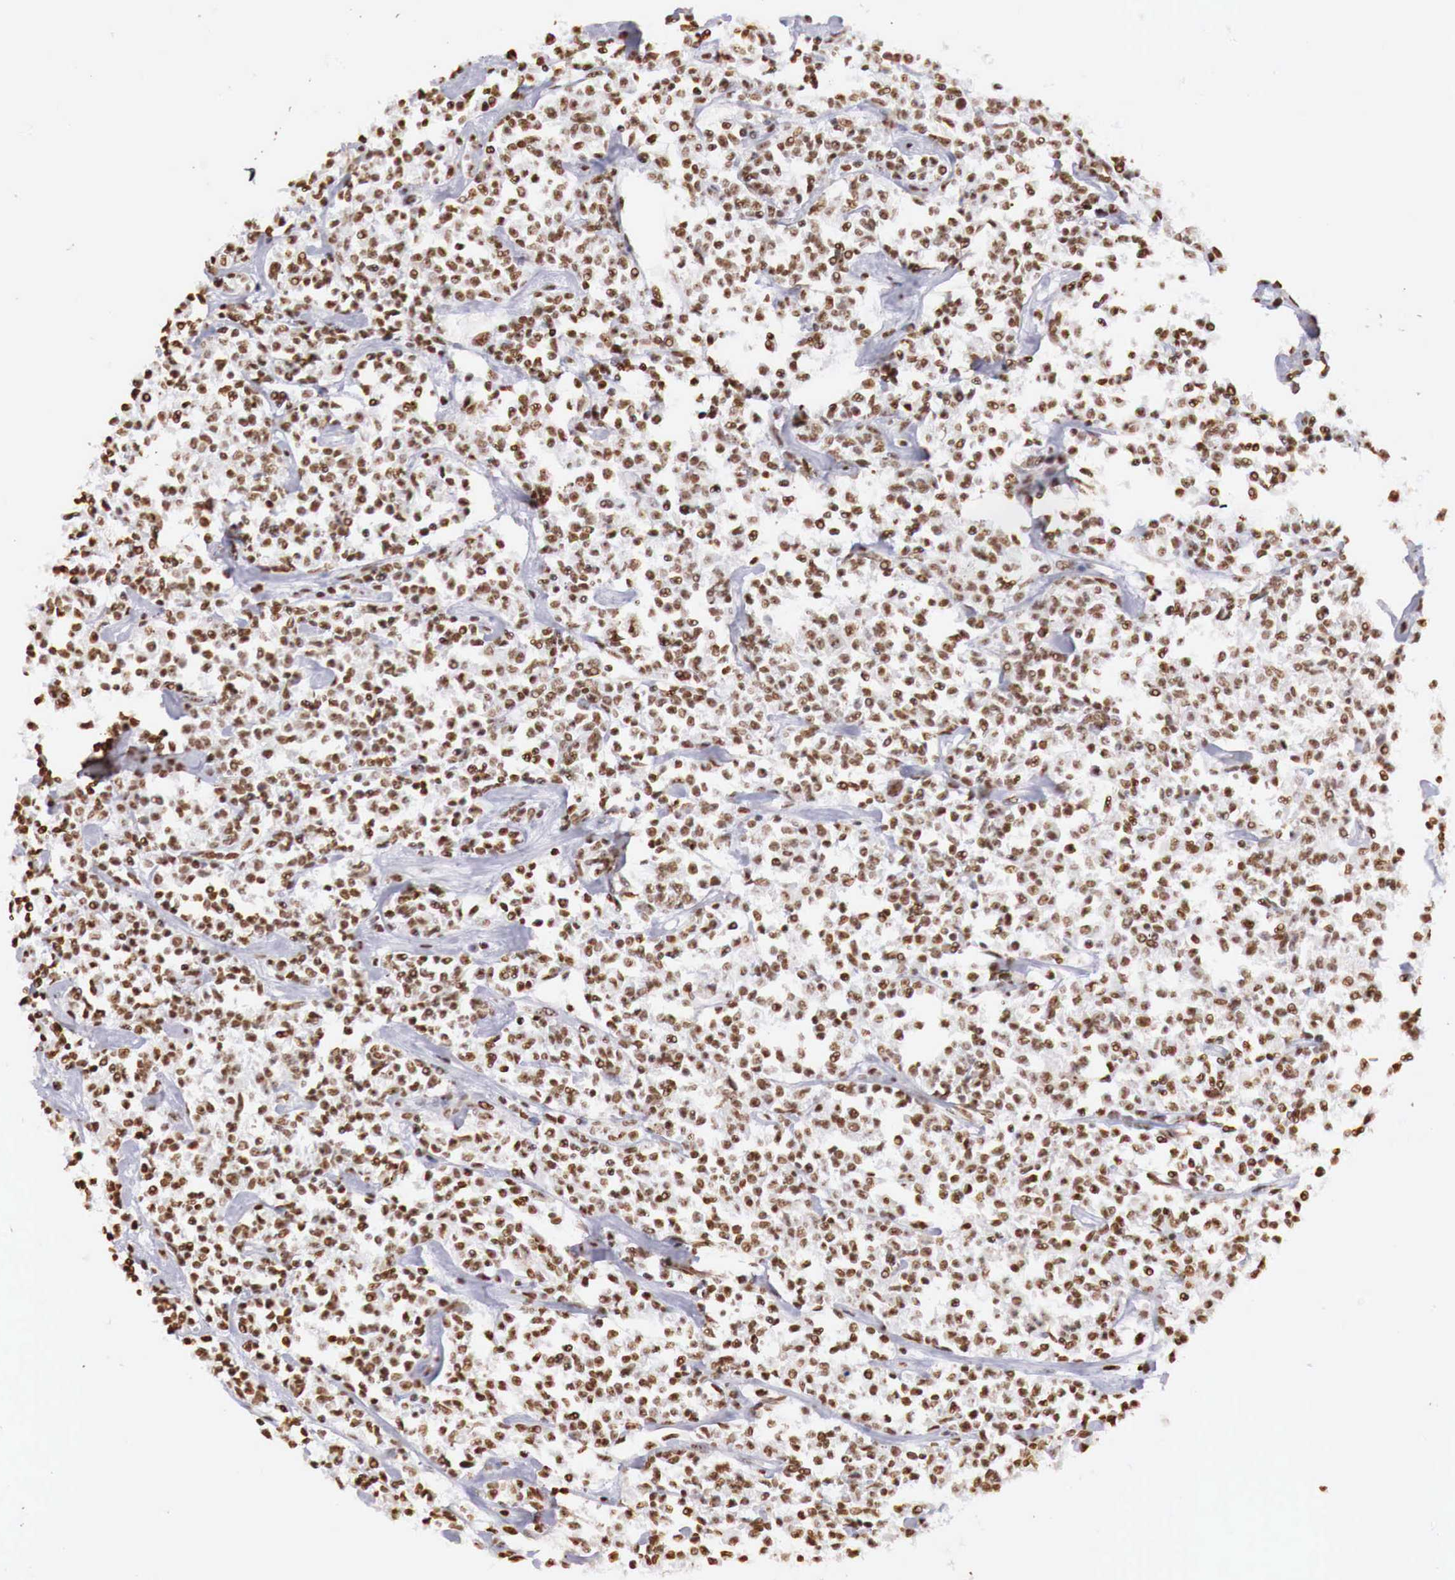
{"staining": {"intensity": "strong", "quantity": ">75%", "location": "nuclear"}, "tissue": "lymphoma", "cell_type": "Tumor cells", "image_type": "cancer", "snomed": [{"axis": "morphology", "description": "Malignant lymphoma, non-Hodgkin's type, Low grade"}, {"axis": "topography", "description": "Small intestine"}], "caption": "A high-resolution histopathology image shows IHC staining of lymphoma, which reveals strong nuclear staining in approximately >75% of tumor cells. (IHC, brightfield microscopy, high magnification).", "gene": "DKC1", "patient": {"sex": "female", "age": 59}}